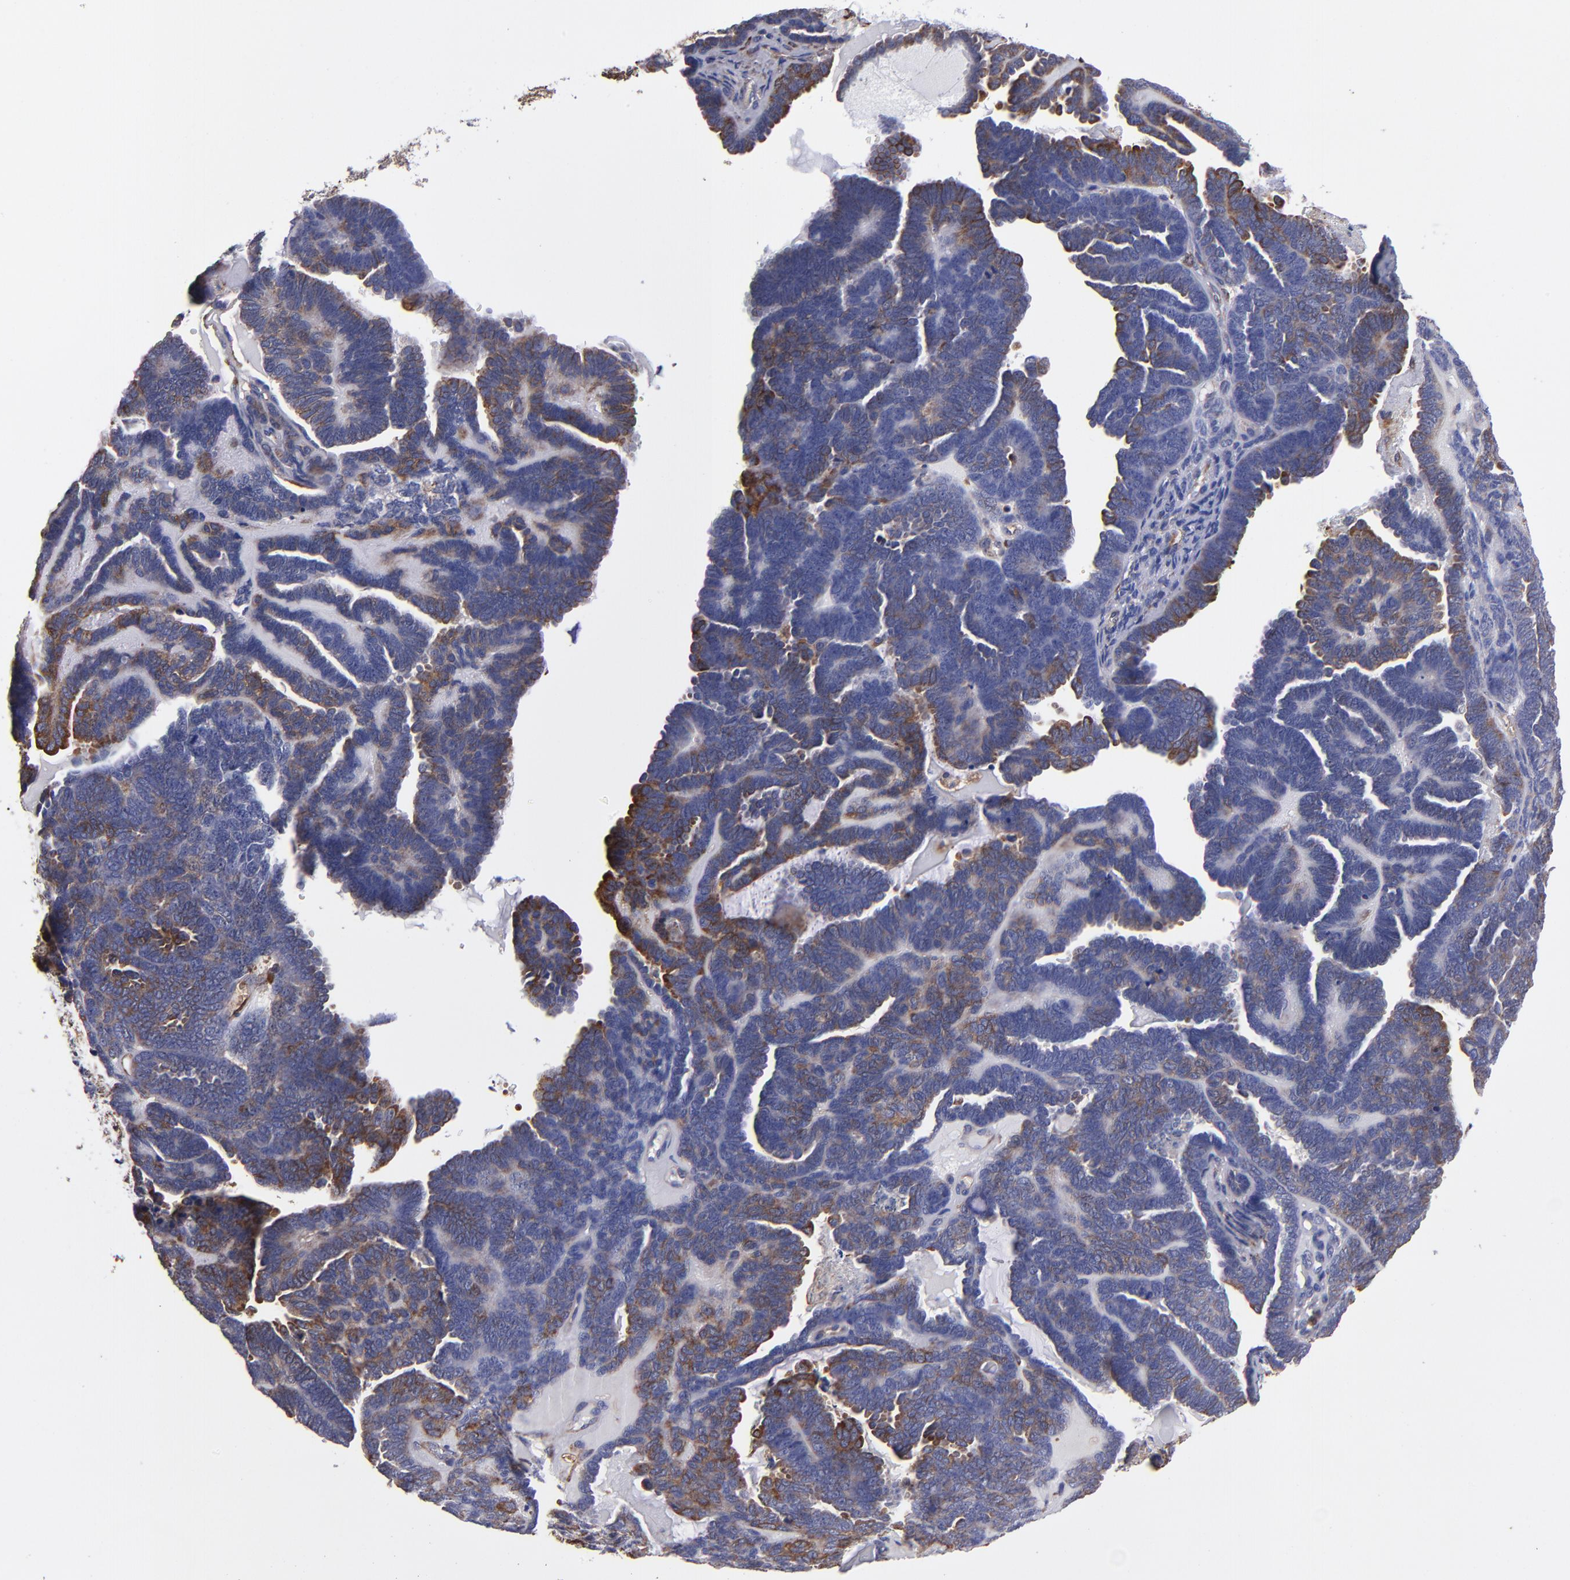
{"staining": {"intensity": "moderate", "quantity": "<25%", "location": "cytoplasmic/membranous"}, "tissue": "endometrial cancer", "cell_type": "Tumor cells", "image_type": "cancer", "snomed": [{"axis": "morphology", "description": "Neoplasm, malignant, NOS"}, {"axis": "topography", "description": "Endometrium"}], "caption": "Moderate cytoplasmic/membranous positivity is appreciated in approximately <25% of tumor cells in endometrial cancer.", "gene": "MVP", "patient": {"sex": "female", "age": 74}}